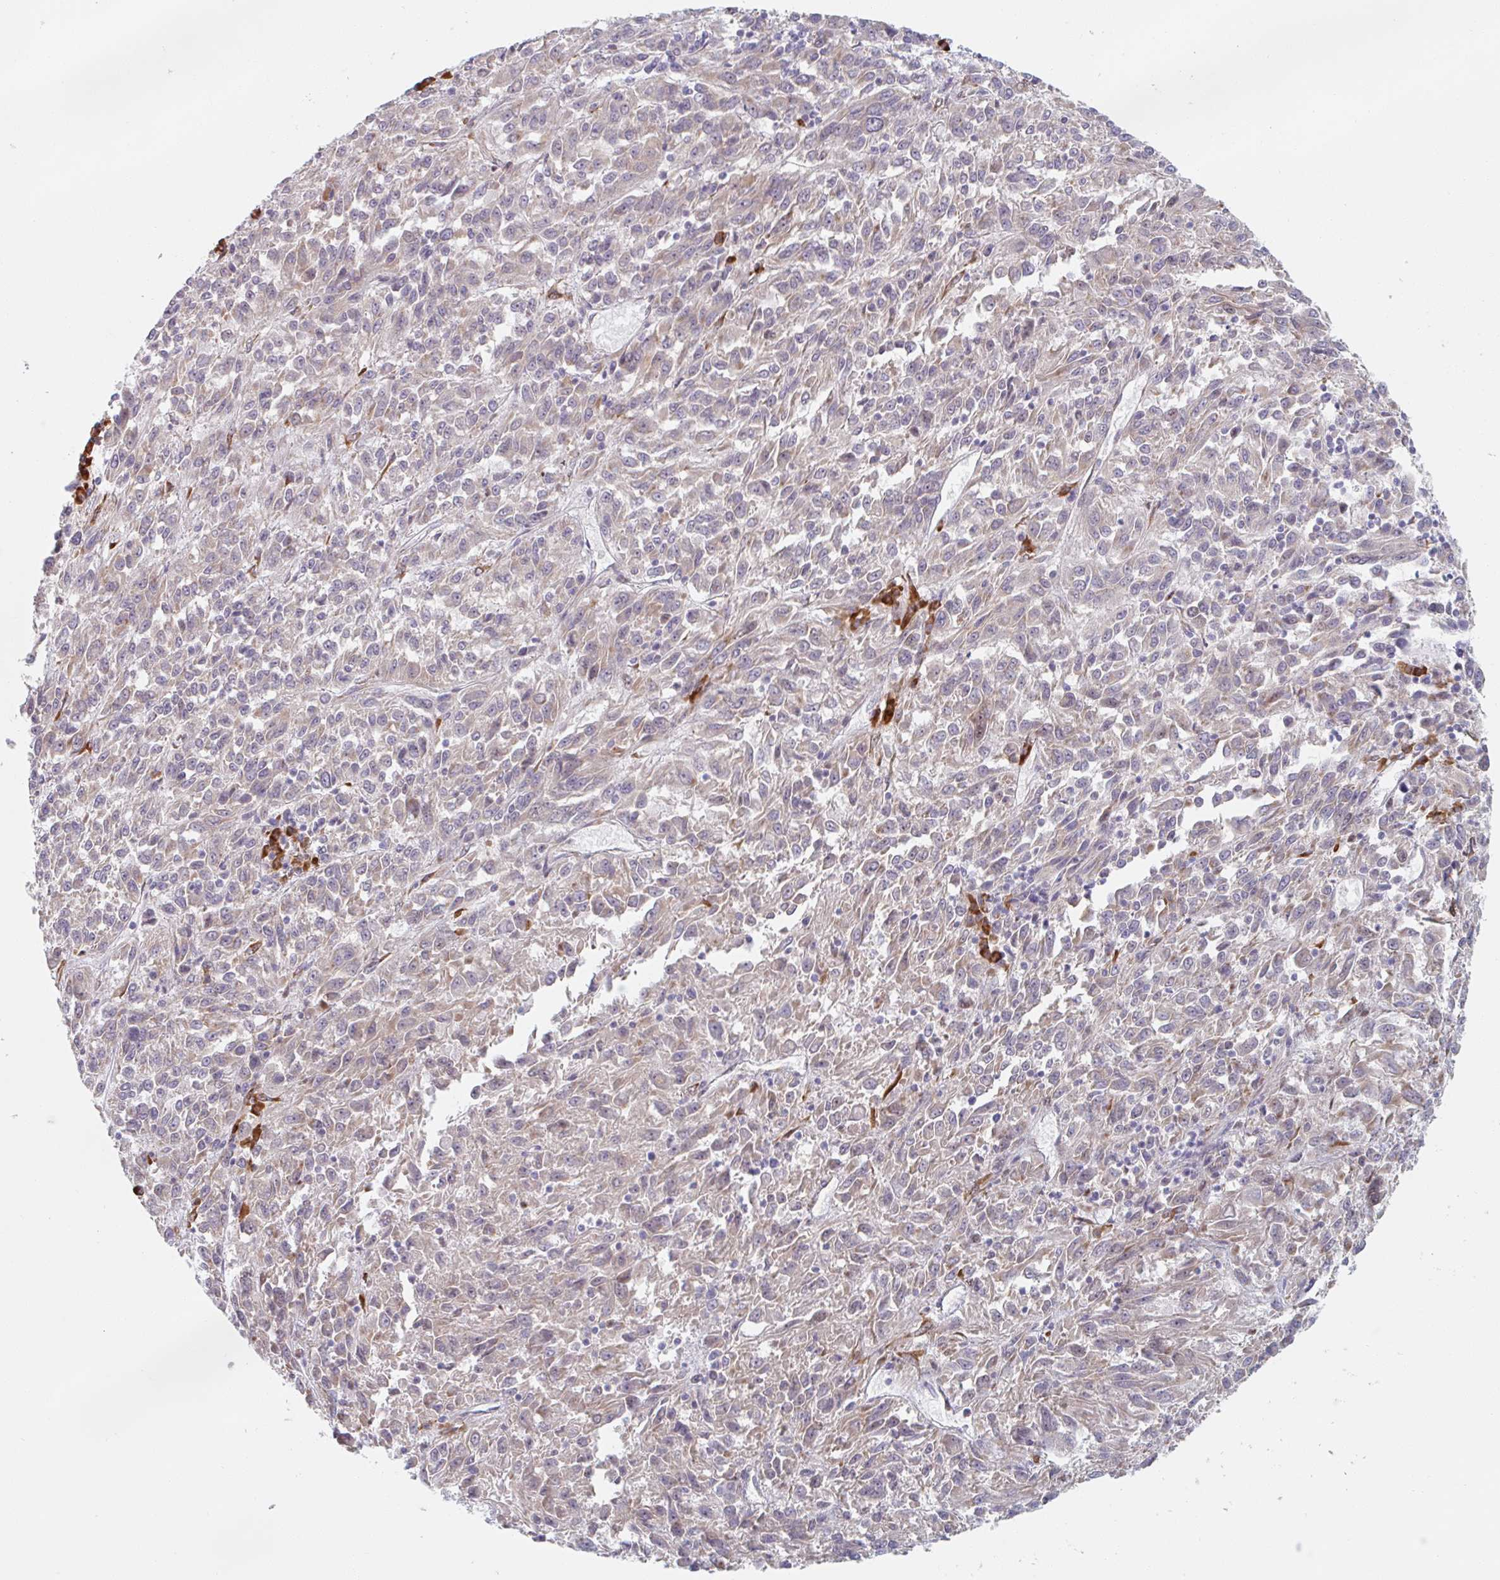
{"staining": {"intensity": "negative", "quantity": "none", "location": "none"}, "tissue": "melanoma", "cell_type": "Tumor cells", "image_type": "cancer", "snomed": [{"axis": "morphology", "description": "Malignant melanoma, Metastatic site"}, {"axis": "topography", "description": "Lung"}], "caption": "Tumor cells show no significant protein positivity in melanoma. Brightfield microscopy of immunohistochemistry stained with DAB (3,3'-diaminobenzidine) (brown) and hematoxylin (blue), captured at high magnification.", "gene": "TRAPPC10", "patient": {"sex": "male", "age": 64}}